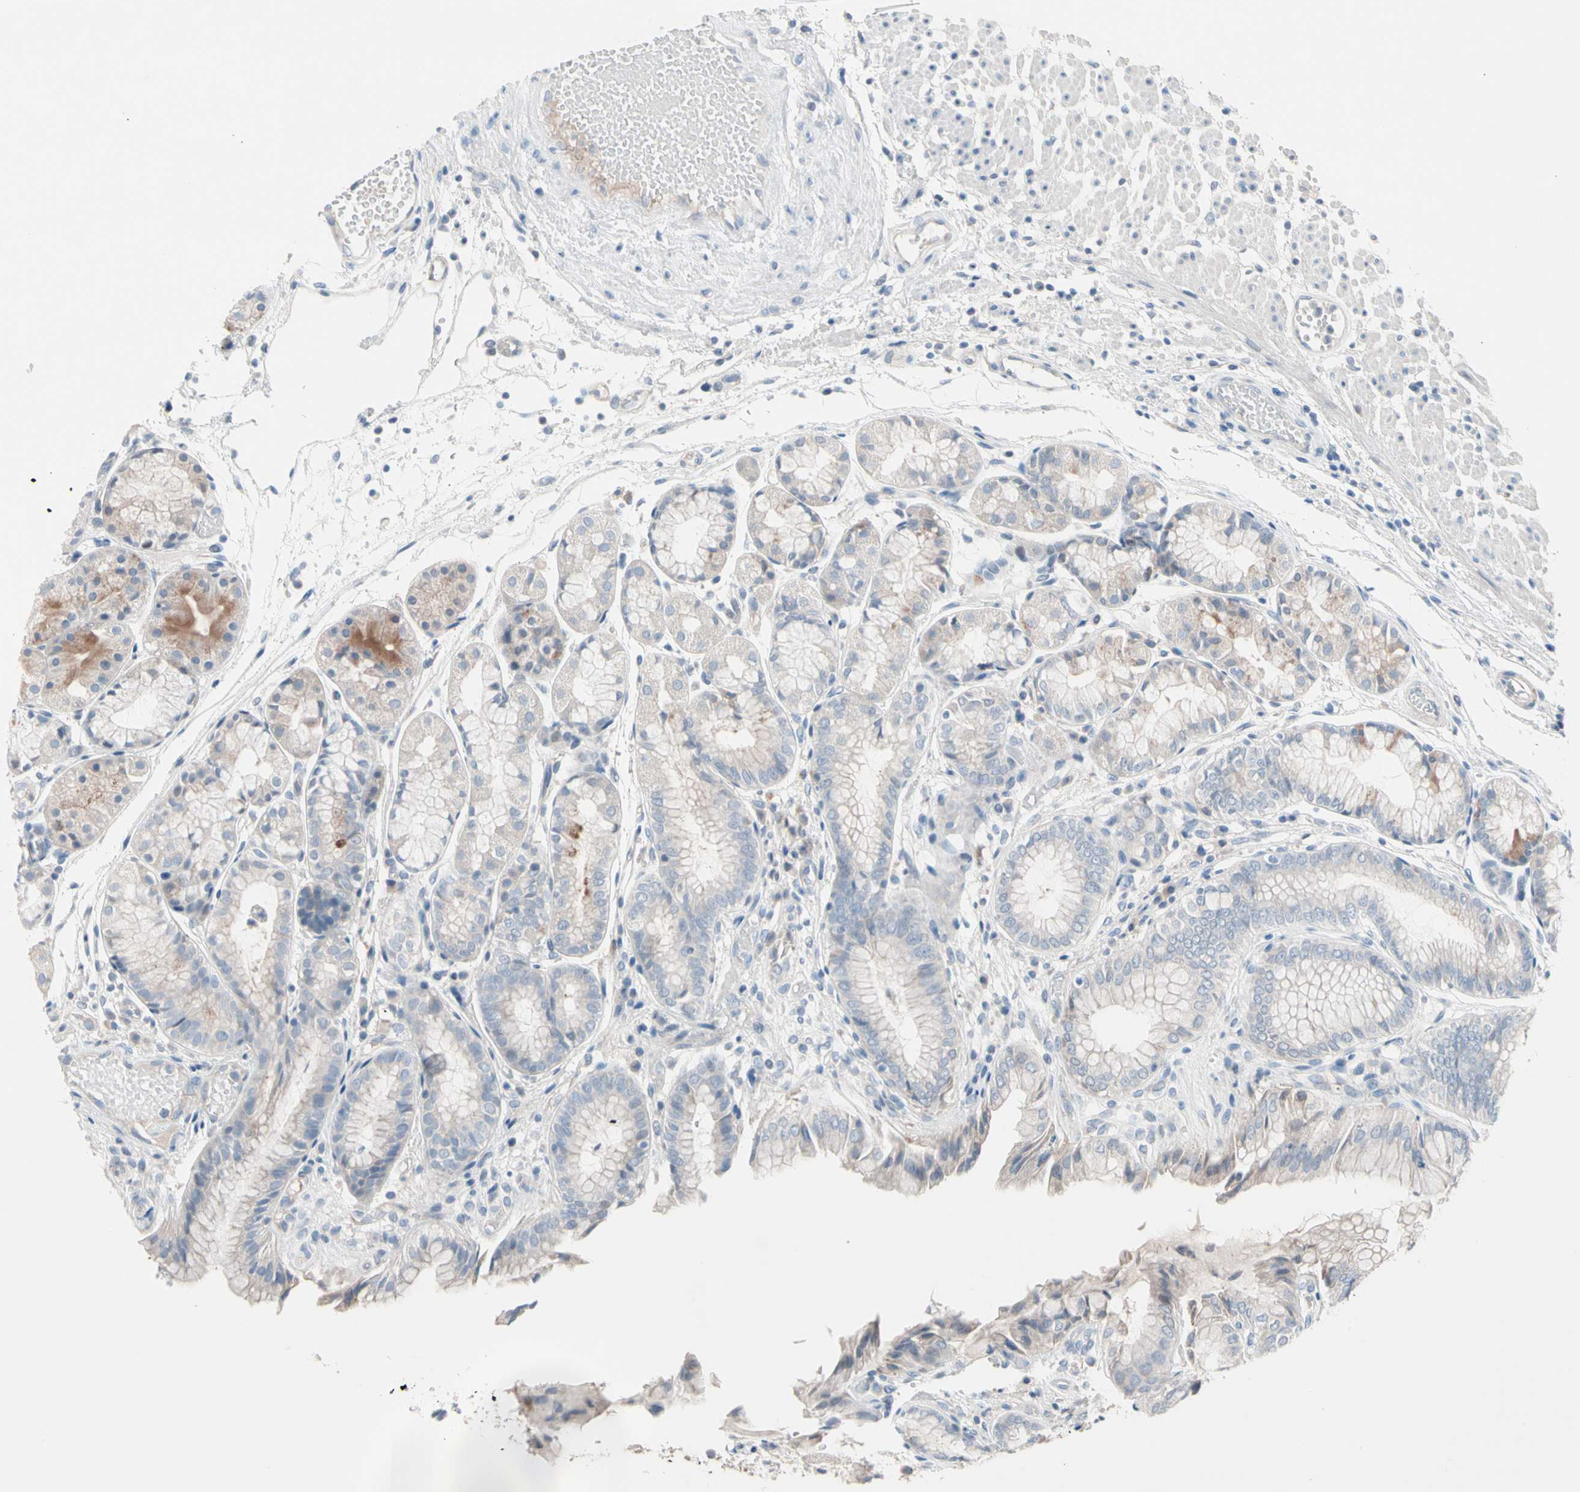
{"staining": {"intensity": "moderate", "quantity": "<25%", "location": "cytoplasmic/membranous"}, "tissue": "stomach", "cell_type": "Glandular cells", "image_type": "normal", "snomed": [{"axis": "morphology", "description": "Normal tissue, NOS"}, {"axis": "topography", "description": "Stomach, upper"}], "caption": "An immunohistochemistry (IHC) histopathology image of unremarkable tissue is shown. Protein staining in brown highlights moderate cytoplasmic/membranous positivity in stomach within glandular cells. (DAB IHC, brown staining for protein, blue staining for nuclei).", "gene": "CASQ1", "patient": {"sex": "male", "age": 72}}